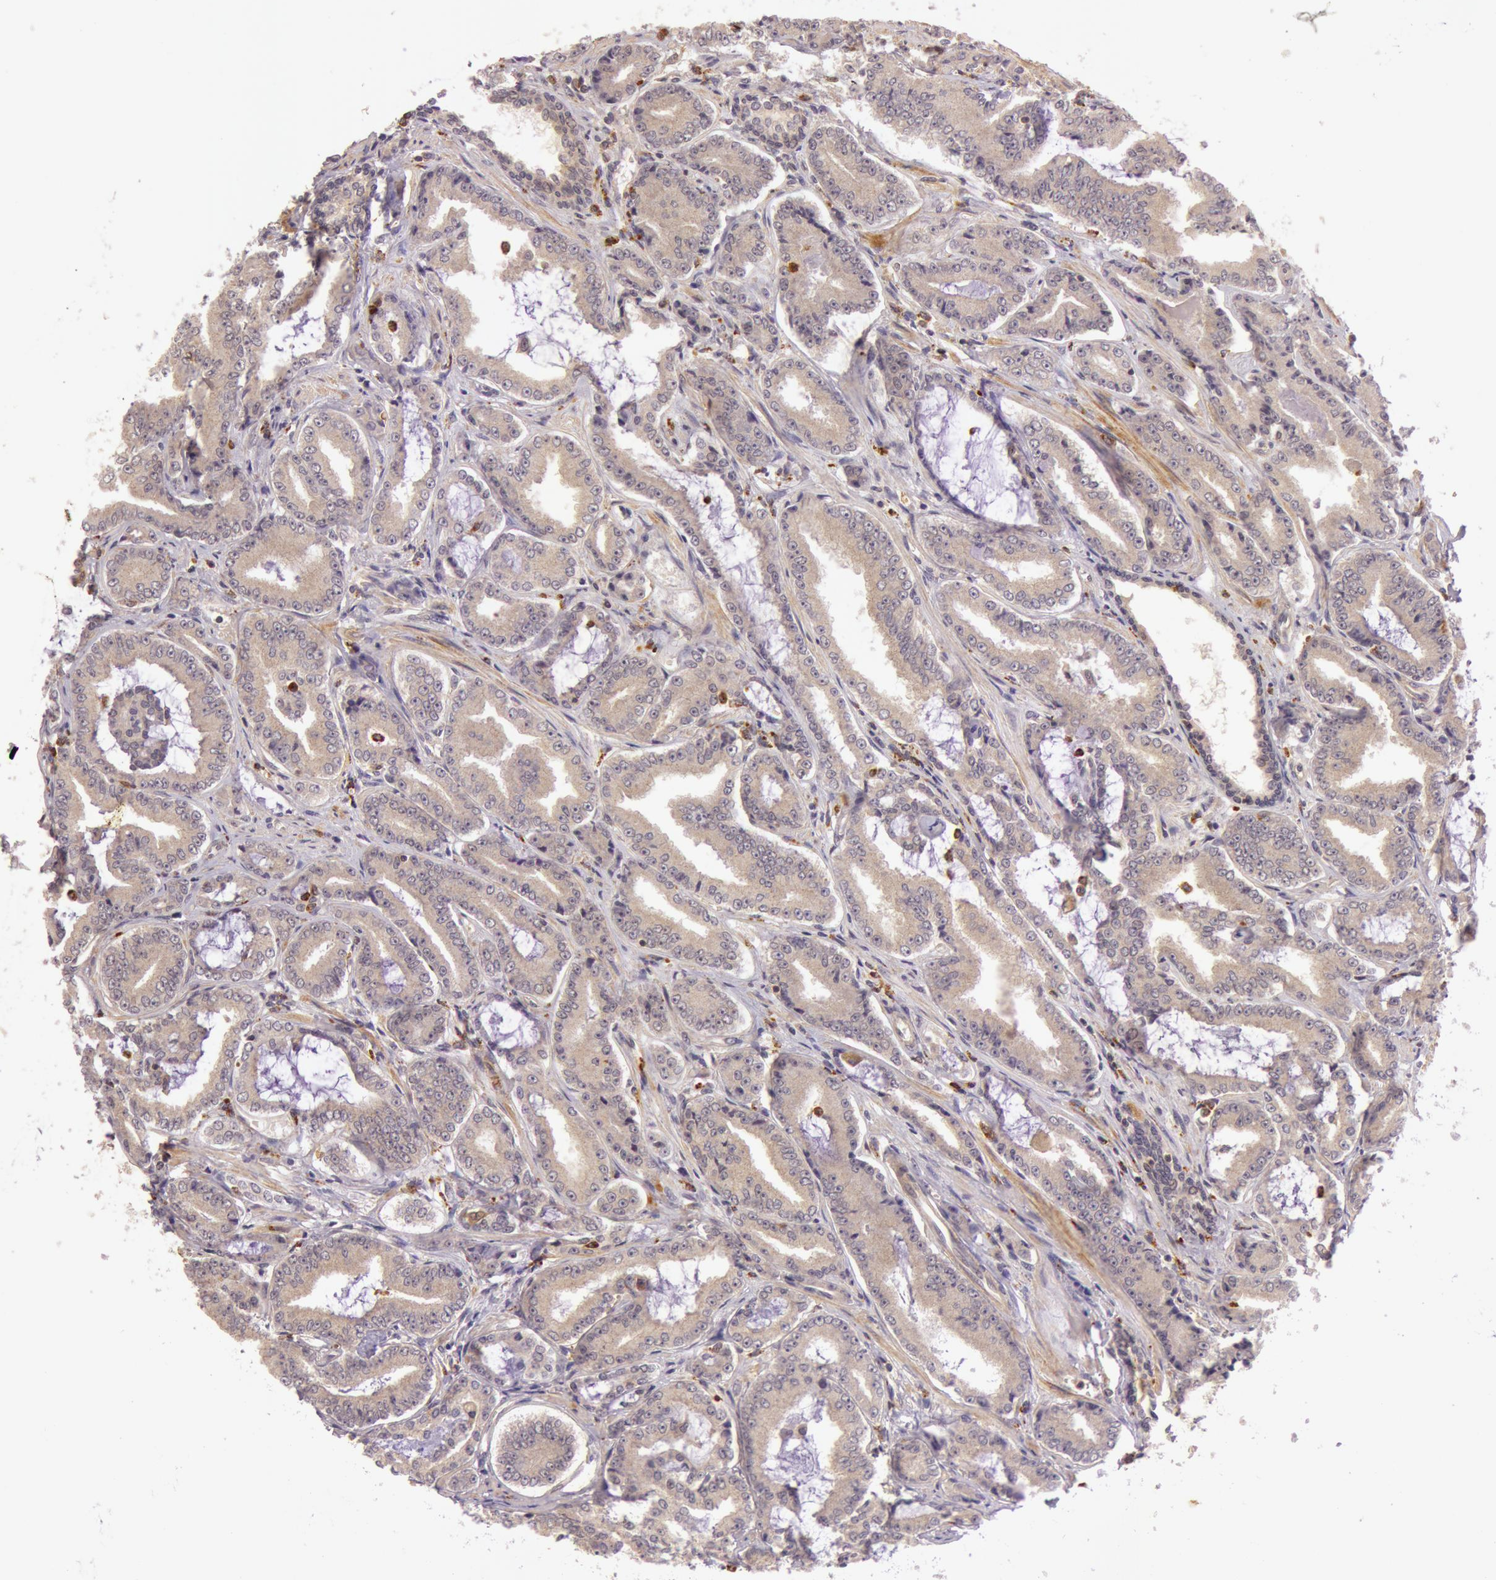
{"staining": {"intensity": "weak", "quantity": ">75%", "location": "cytoplasmic/membranous"}, "tissue": "prostate cancer", "cell_type": "Tumor cells", "image_type": "cancer", "snomed": [{"axis": "morphology", "description": "Adenocarcinoma, Low grade"}, {"axis": "topography", "description": "Prostate"}], "caption": "A histopathology image of human prostate adenocarcinoma (low-grade) stained for a protein exhibits weak cytoplasmic/membranous brown staining in tumor cells.", "gene": "ATG2B", "patient": {"sex": "male", "age": 65}}